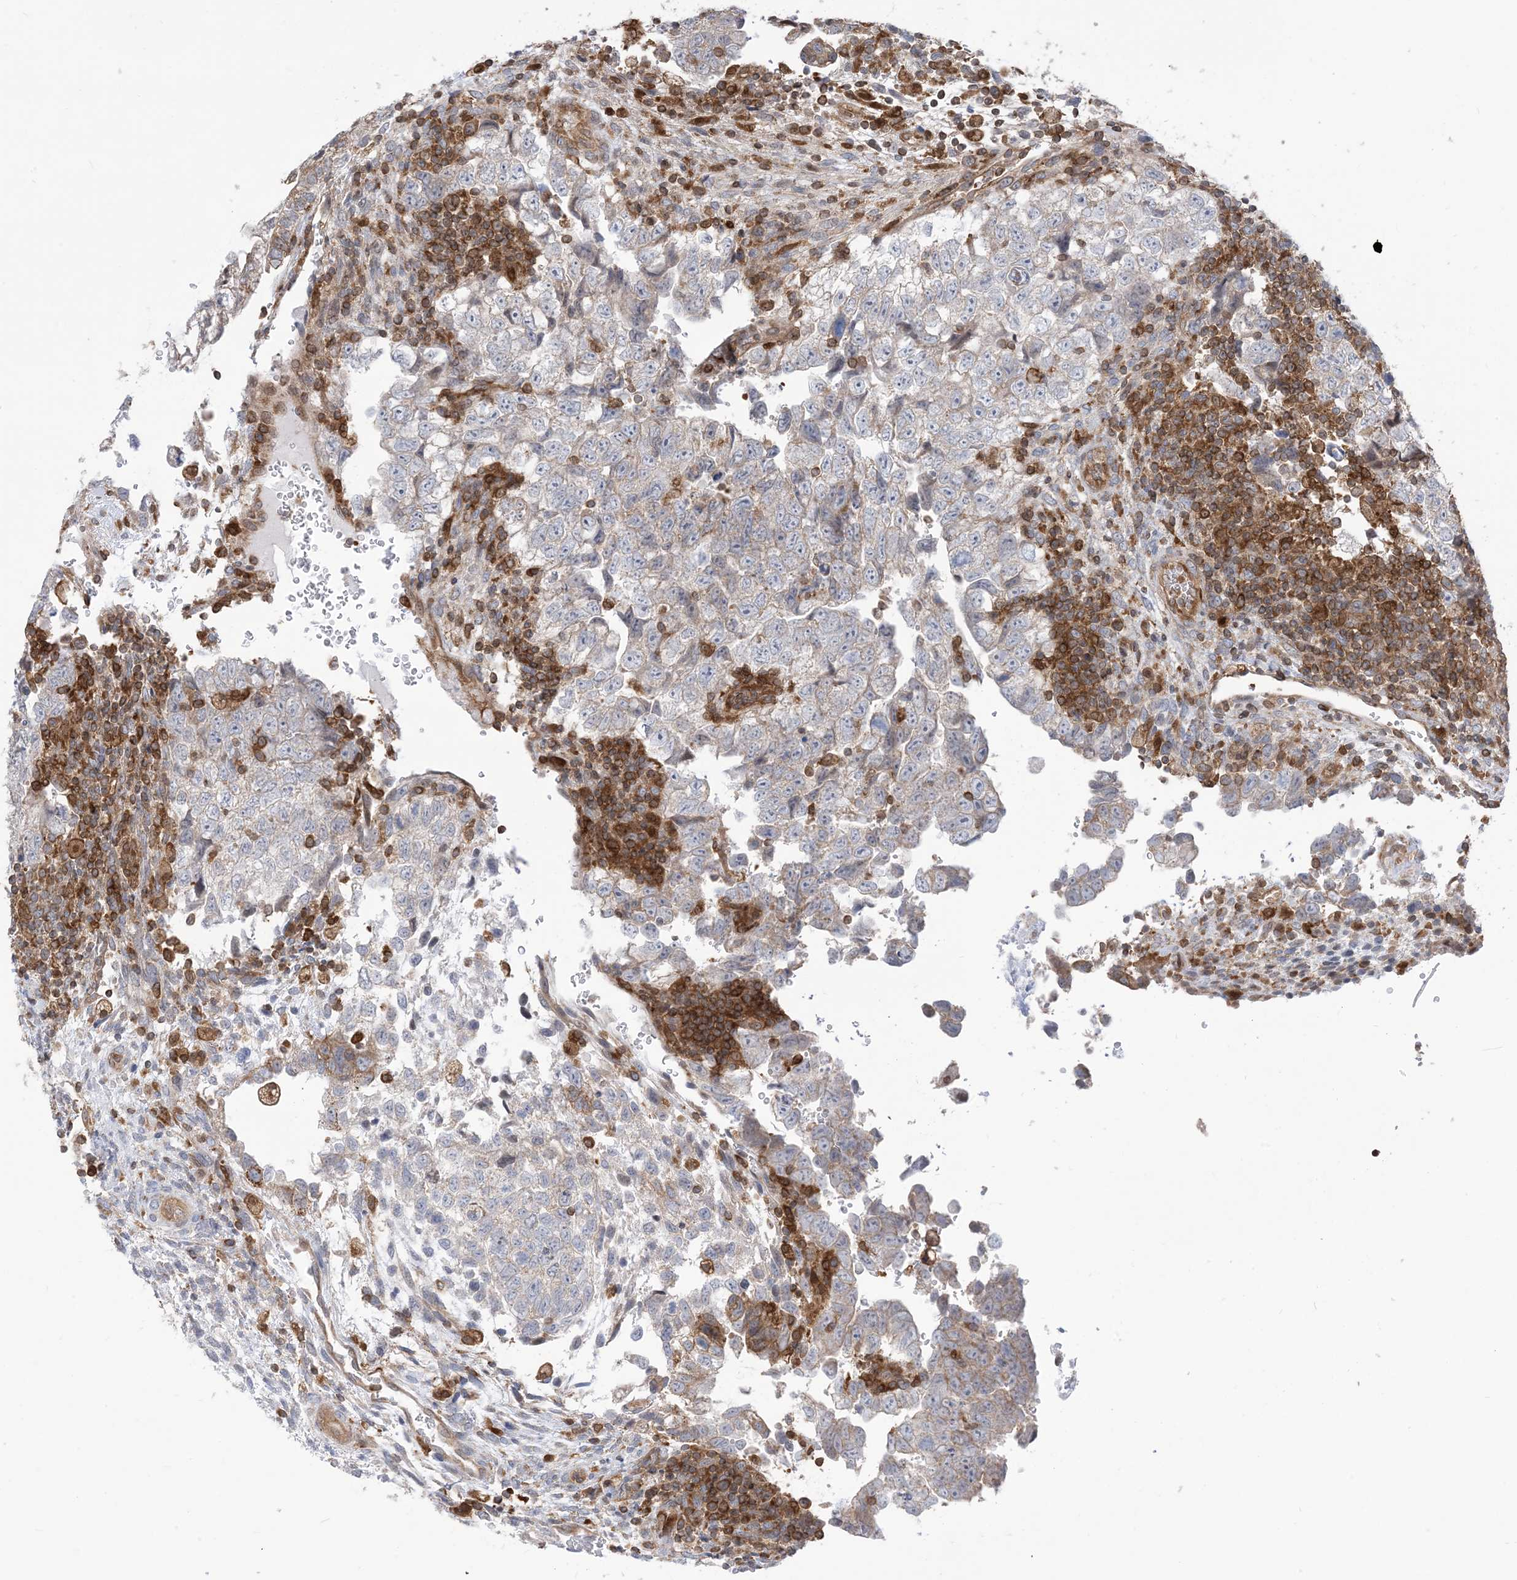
{"staining": {"intensity": "weak", "quantity": "<25%", "location": "cytoplasmic/membranous"}, "tissue": "testis cancer", "cell_type": "Tumor cells", "image_type": "cancer", "snomed": [{"axis": "morphology", "description": "Carcinoma, Embryonal, NOS"}, {"axis": "topography", "description": "Testis"}], "caption": "Image shows no protein positivity in tumor cells of testis cancer (embryonal carcinoma) tissue.", "gene": "CASP4", "patient": {"sex": "male", "age": 37}}